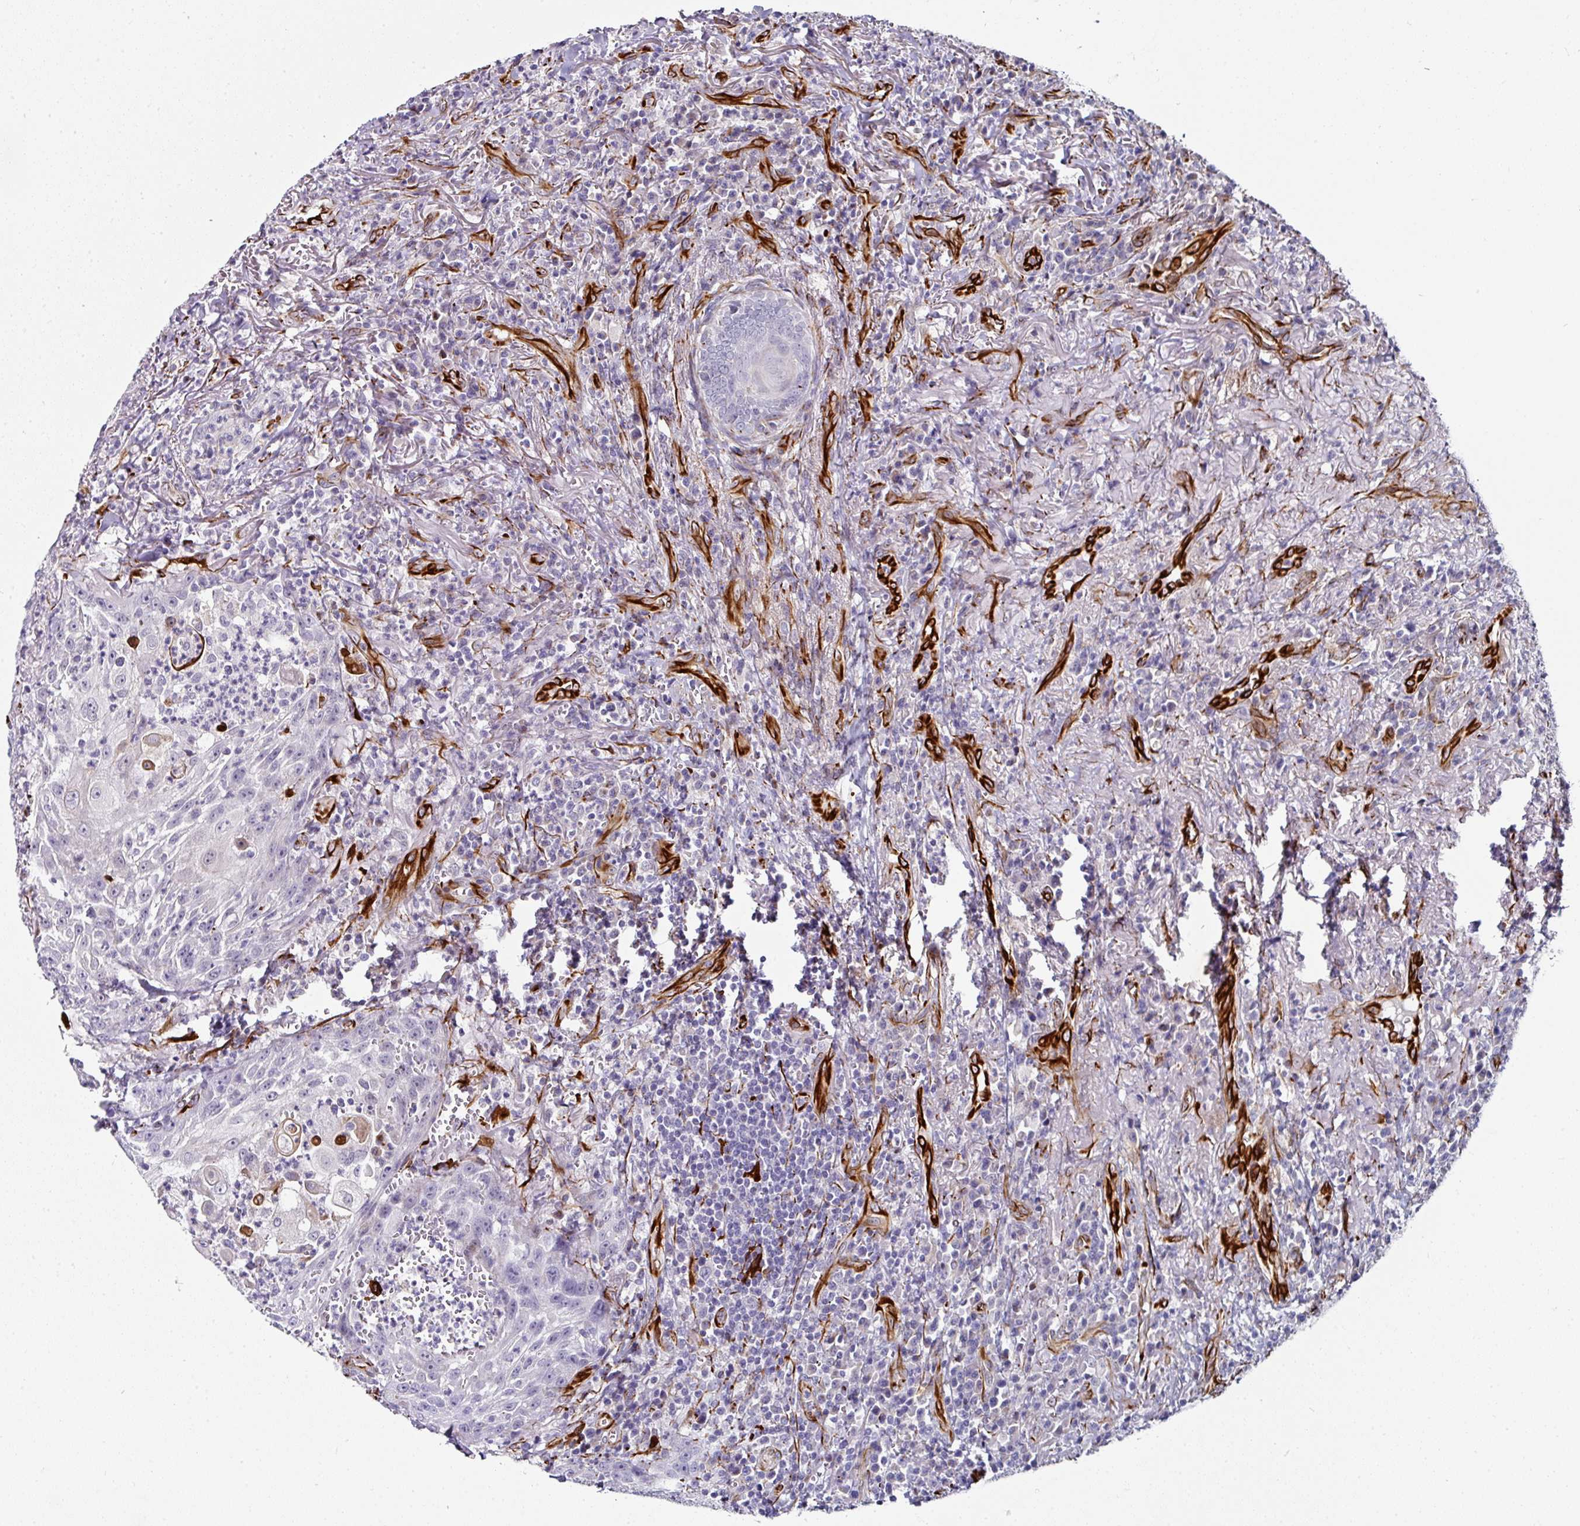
{"staining": {"intensity": "negative", "quantity": "none", "location": "none"}, "tissue": "head and neck cancer", "cell_type": "Tumor cells", "image_type": "cancer", "snomed": [{"axis": "morphology", "description": "Normal tissue, NOS"}, {"axis": "morphology", "description": "Squamous cell carcinoma, NOS"}, {"axis": "topography", "description": "Oral tissue"}, {"axis": "topography", "description": "Head-Neck"}], "caption": "High power microscopy photomicrograph of an IHC image of squamous cell carcinoma (head and neck), revealing no significant positivity in tumor cells.", "gene": "TMPRSS9", "patient": {"sex": "female", "age": 70}}